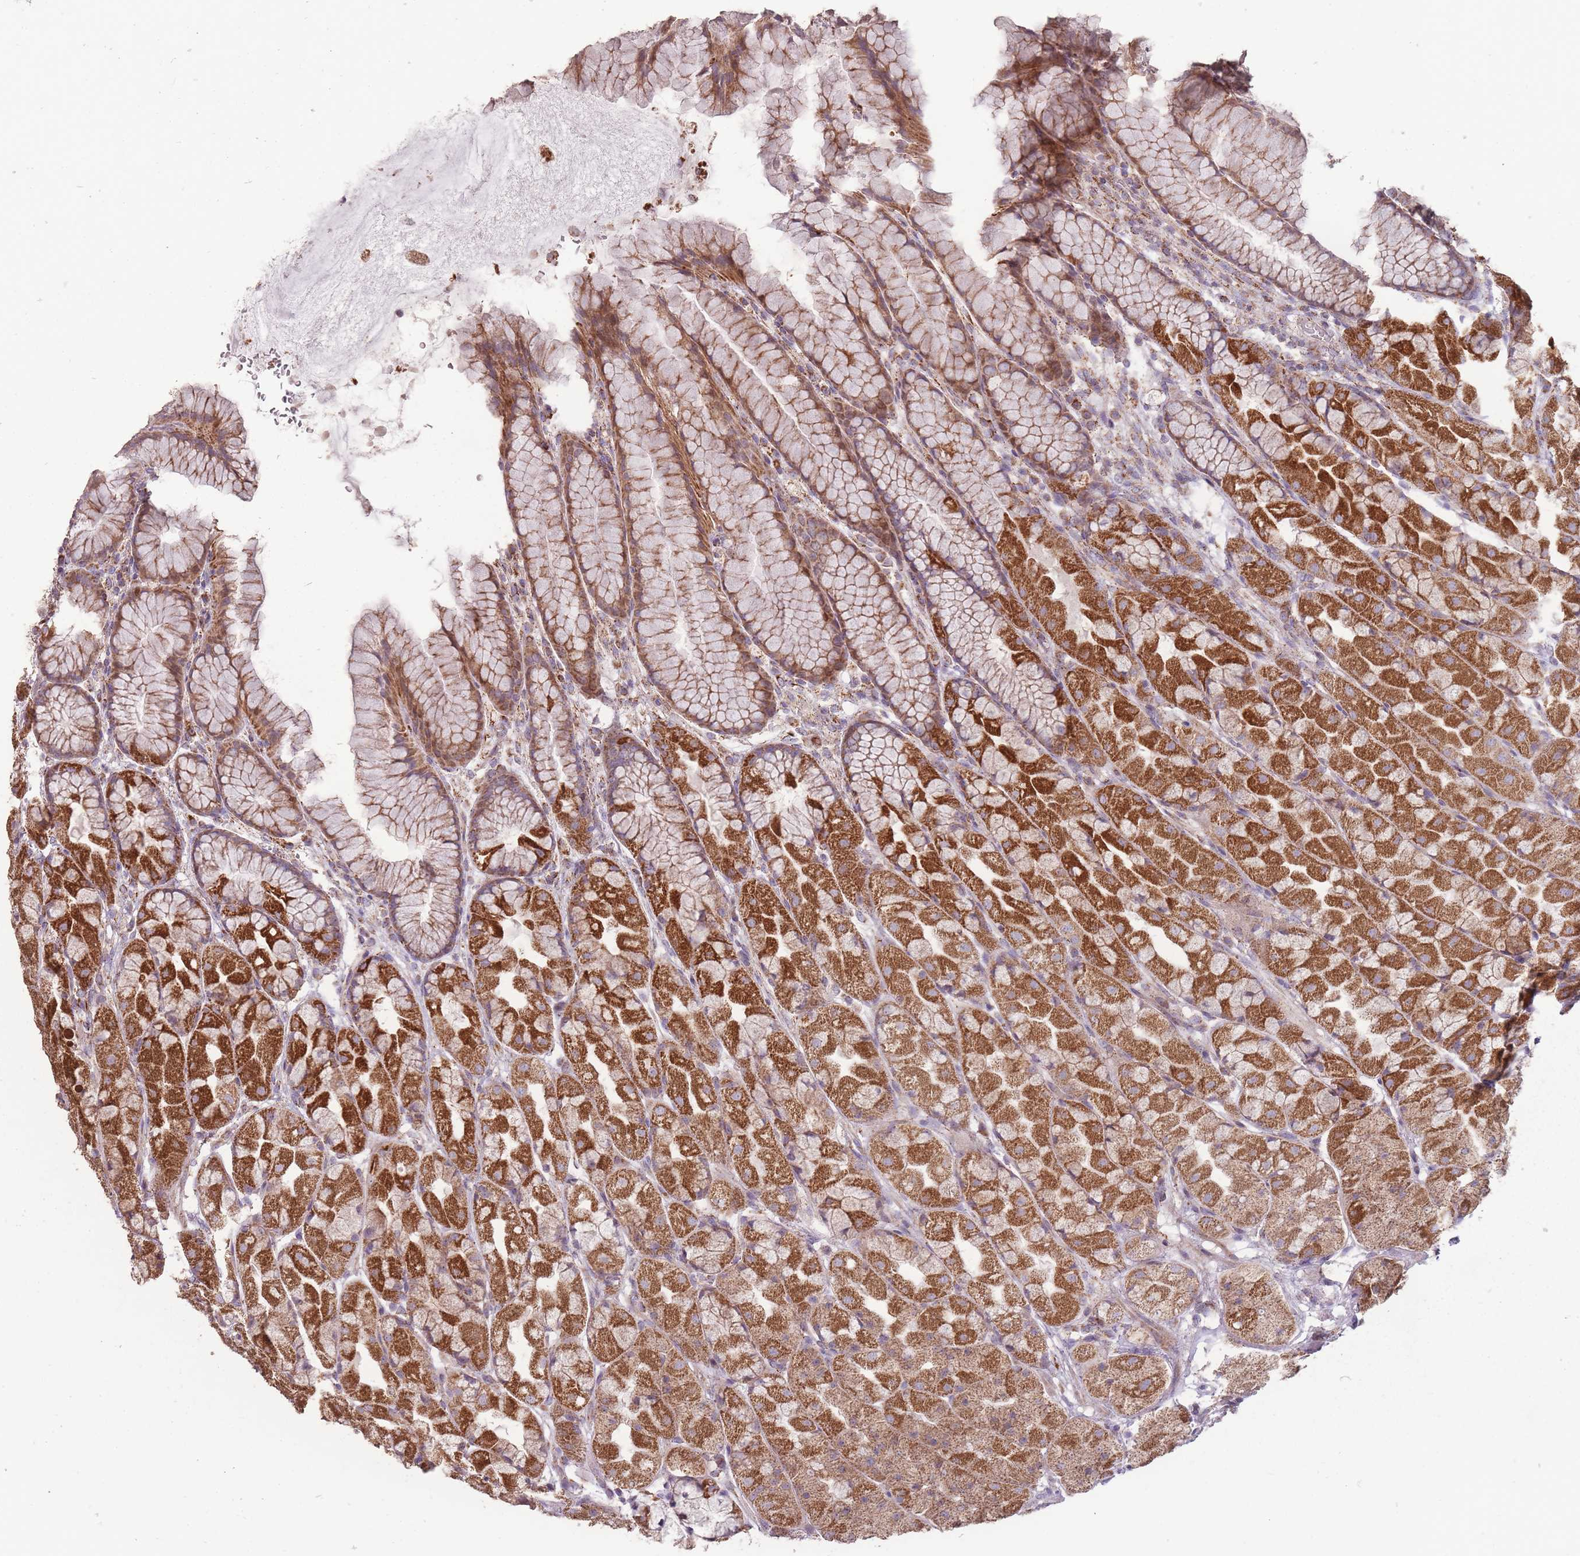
{"staining": {"intensity": "strong", "quantity": ">75%", "location": "cytoplasmic/membranous"}, "tissue": "stomach", "cell_type": "Glandular cells", "image_type": "normal", "snomed": [{"axis": "morphology", "description": "Normal tissue, NOS"}, {"axis": "topography", "description": "Stomach"}], "caption": "Immunohistochemistry of normal human stomach displays high levels of strong cytoplasmic/membranous staining in approximately >75% of glandular cells. The protein is stained brown, and the nuclei are stained in blue (DAB IHC with brightfield microscopy, high magnification).", "gene": "CNOT8", "patient": {"sex": "male", "age": 57}}